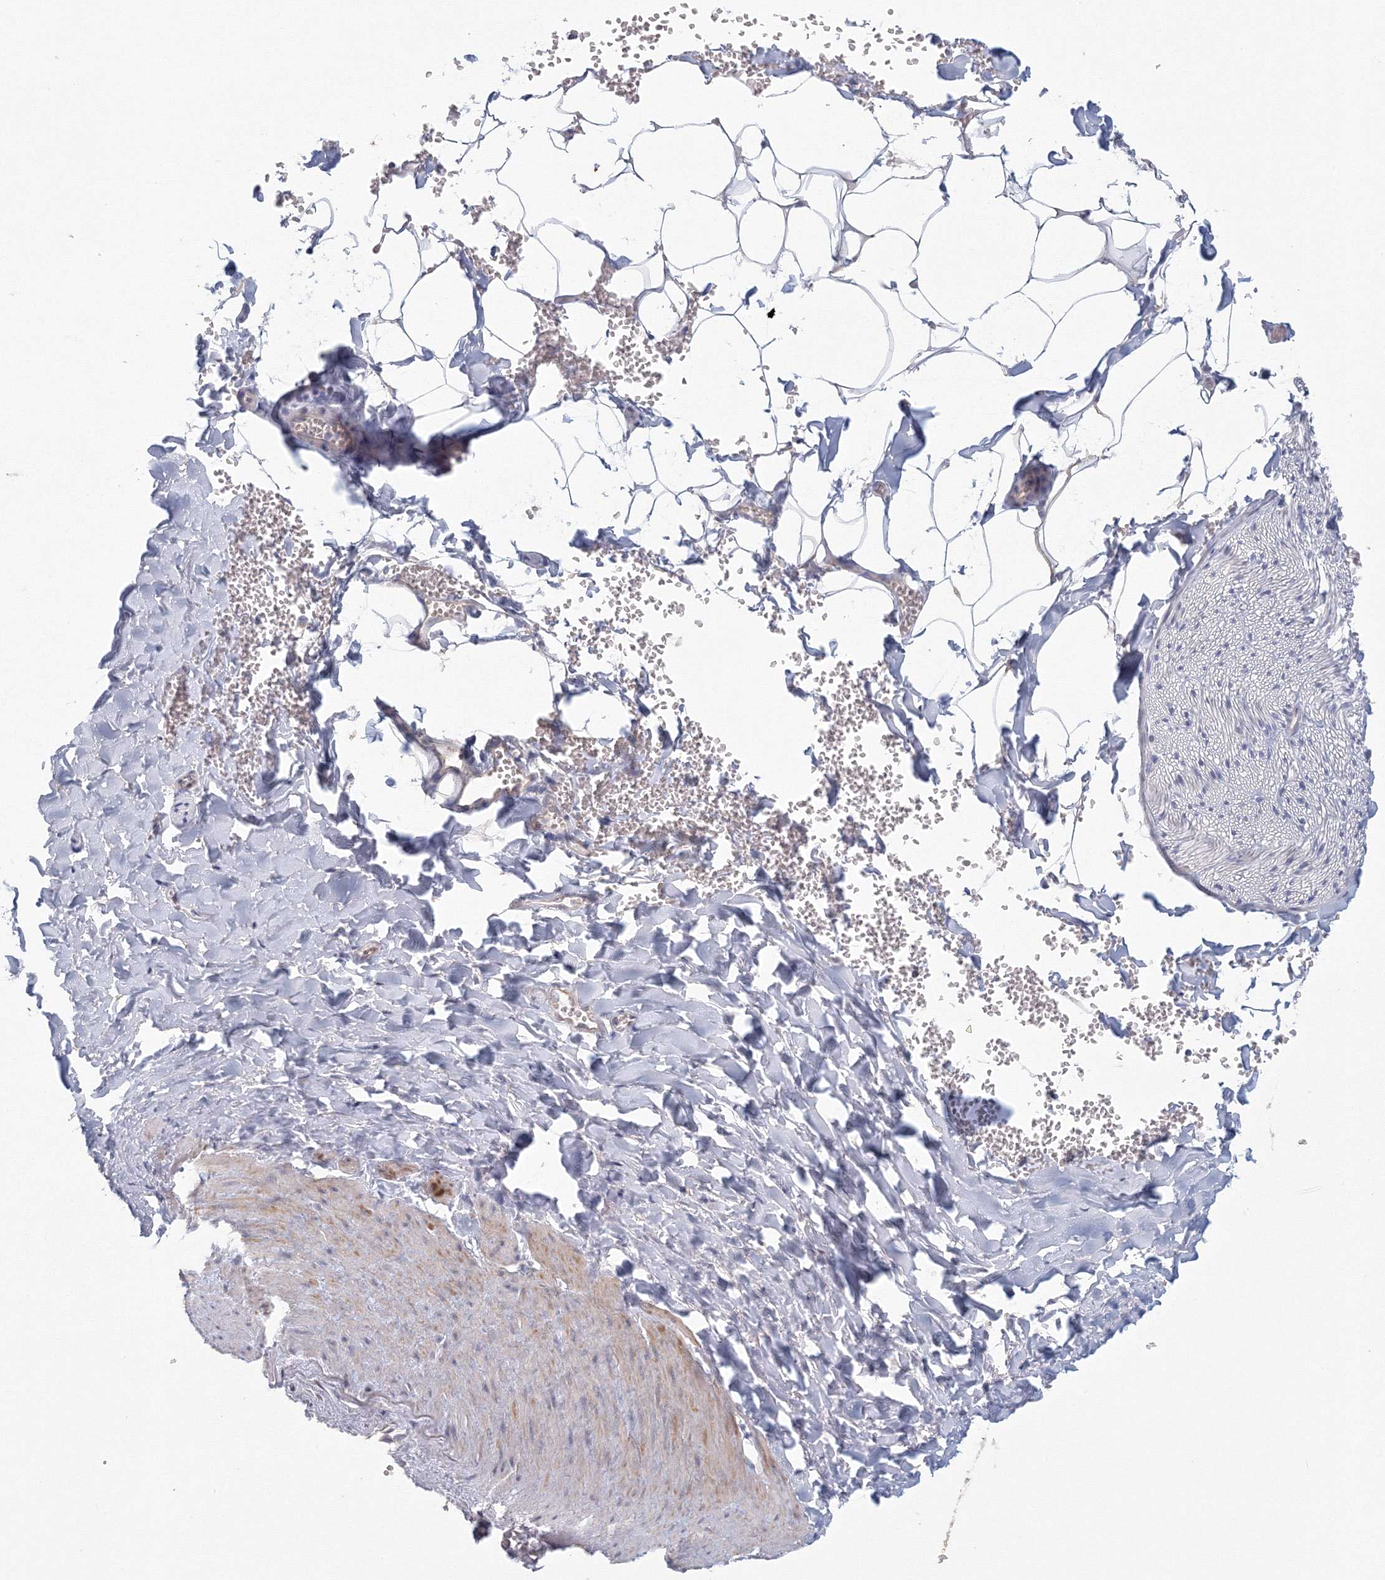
{"staining": {"intensity": "negative", "quantity": "none", "location": "none"}, "tissue": "adipose tissue", "cell_type": "Adipocytes", "image_type": "normal", "snomed": [{"axis": "morphology", "description": "Normal tissue, NOS"}, {"axis": "topography", "description": "Gallbladder"}, {"axis": "topography", "description": "Peripheral nerve tissue"}], "caption": "Adipocytes show no significant protein expression in benign adipose tissue.", "gene": "TACC2", "patient": {"sex": "male", "age": 38}}